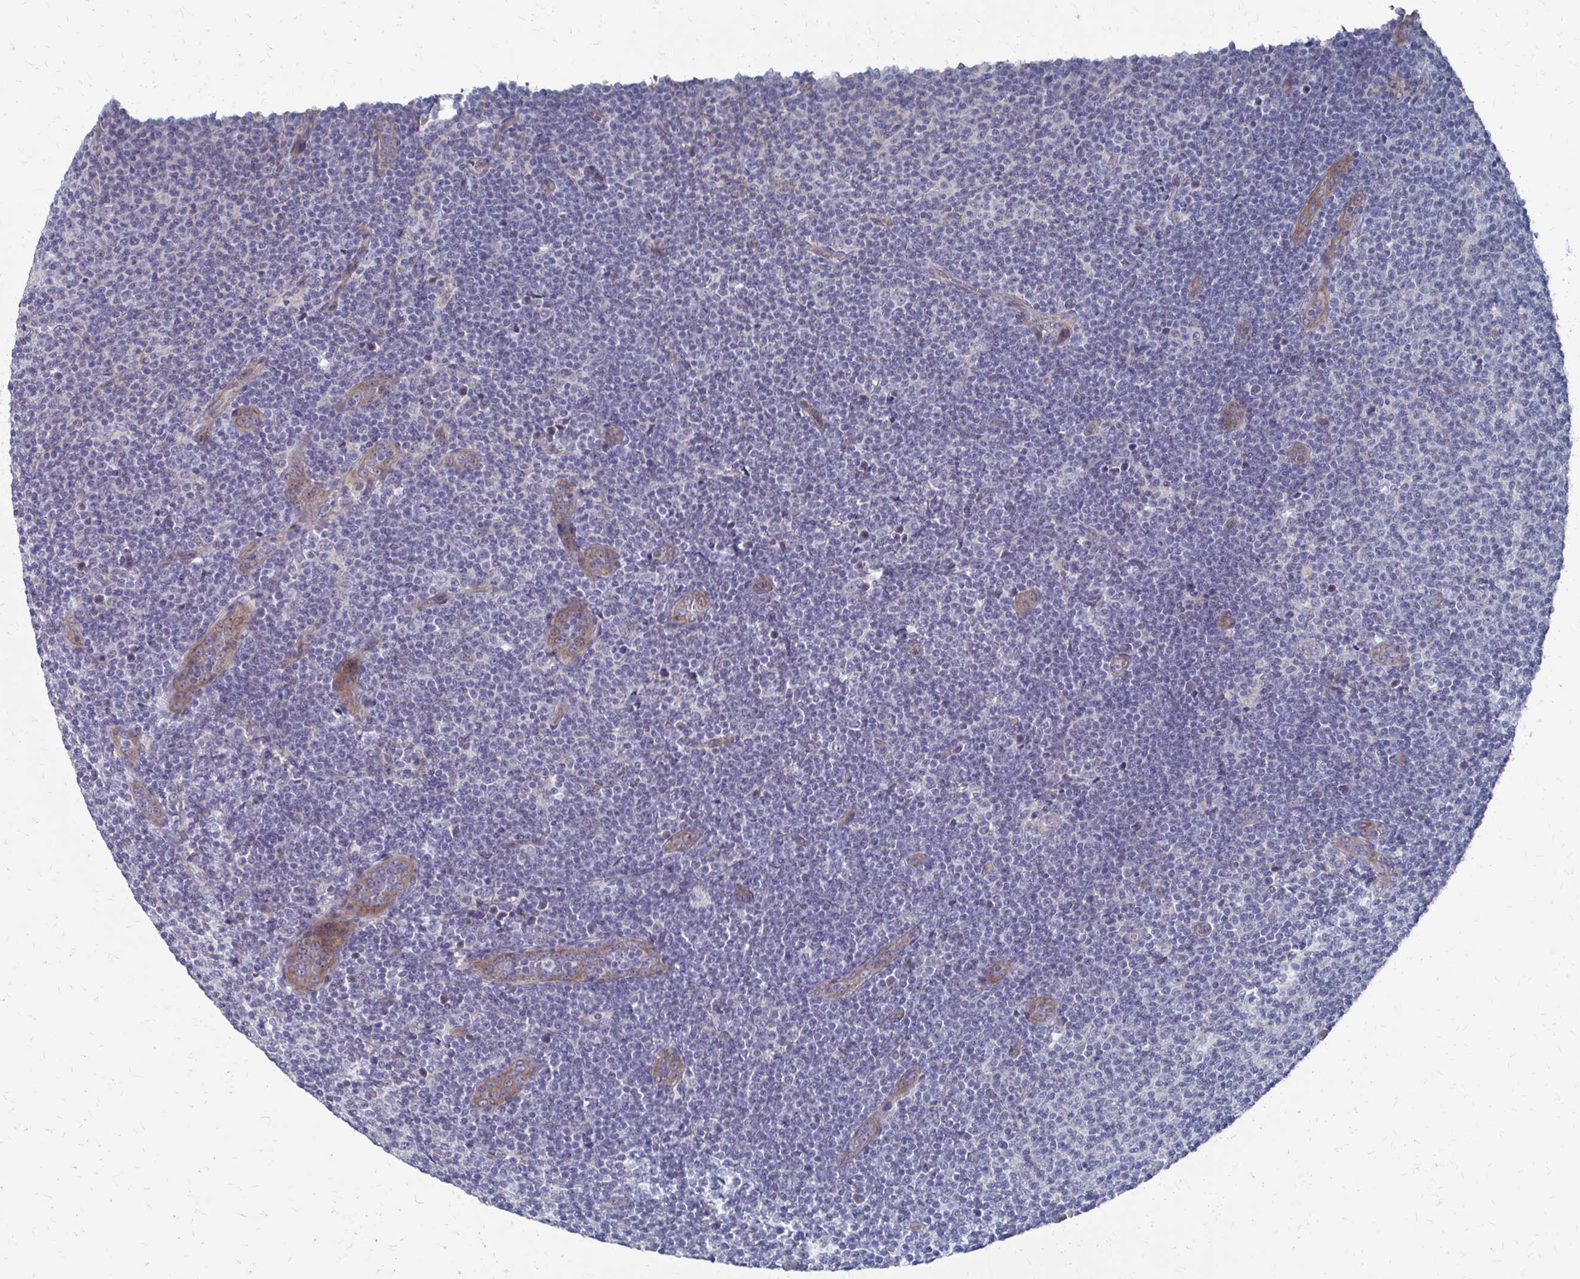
{"staining": {"intensity": "negative", "quantity": "none", "location": "none"}, "tissue": "lymphoma", "cell_type": "Tumor cells", "image_type": "cancer", "snomed": [{"axis": "morphology", "description": "Malignant lymphoma, non-Hodgkin's type, Low grade"}, {"axis": "topography", "description": "Lymph node"}], "caption": "Immunohistochemical staining of human lymphoma reveals no significant positivity in tumor cells.", "gene": "PLEKHG7", "patient": {"sex": "male", "age": 66}}